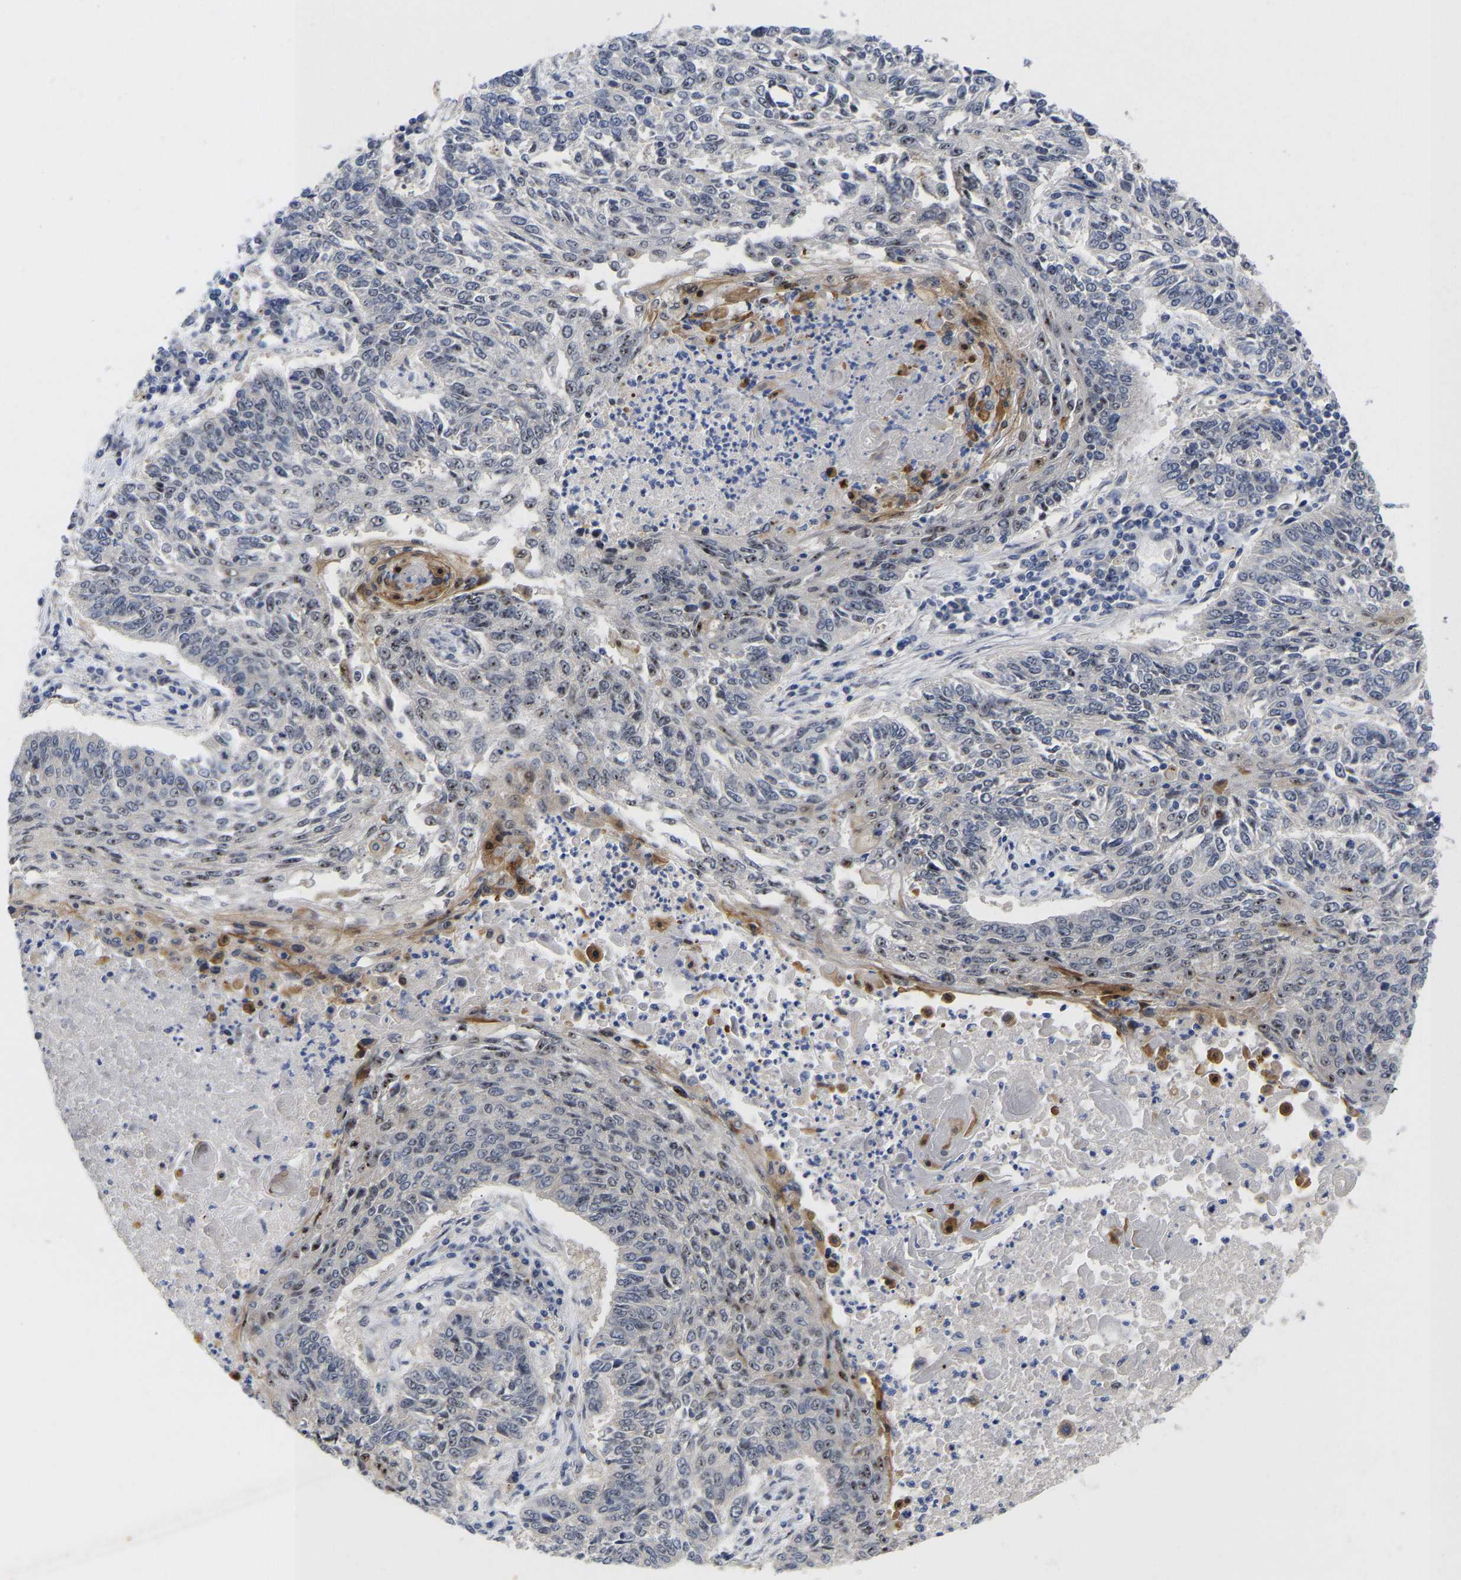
{"staining": {"intensity": "weak", "quantity": "<25%", "location": "nuclear"}, "tissue": "lung cancer", "cell_type": "Tumor cells", "image_type": "cancer", "snomed": [{"axis": "morphology", "description": "Normal tissue, NOS"}, {"axis": "morphology", "description": "Squamous cell carcinoma, NOS"}, {"axis": "topography", "description": "Cartilage tissue"}, {"axis": "topography", "description": "Bronchus"}, {"axis": "topography", "description": "Lung"}], "caption": "High magnification brightfield microscopy of lung squamous cell carcinoma stained with DAB (3,3'-diaminobenzidine) (brown) and counterstained with hematoxylin (blue): tumor cells show no significant staining. Brightfield microscopy of immunohistochemistry stained with DAB (brown) and hematoxylin (blue), captured at high magnification.", "gene": "NLE1", "patient": {"sex": "female", "age": 49}}